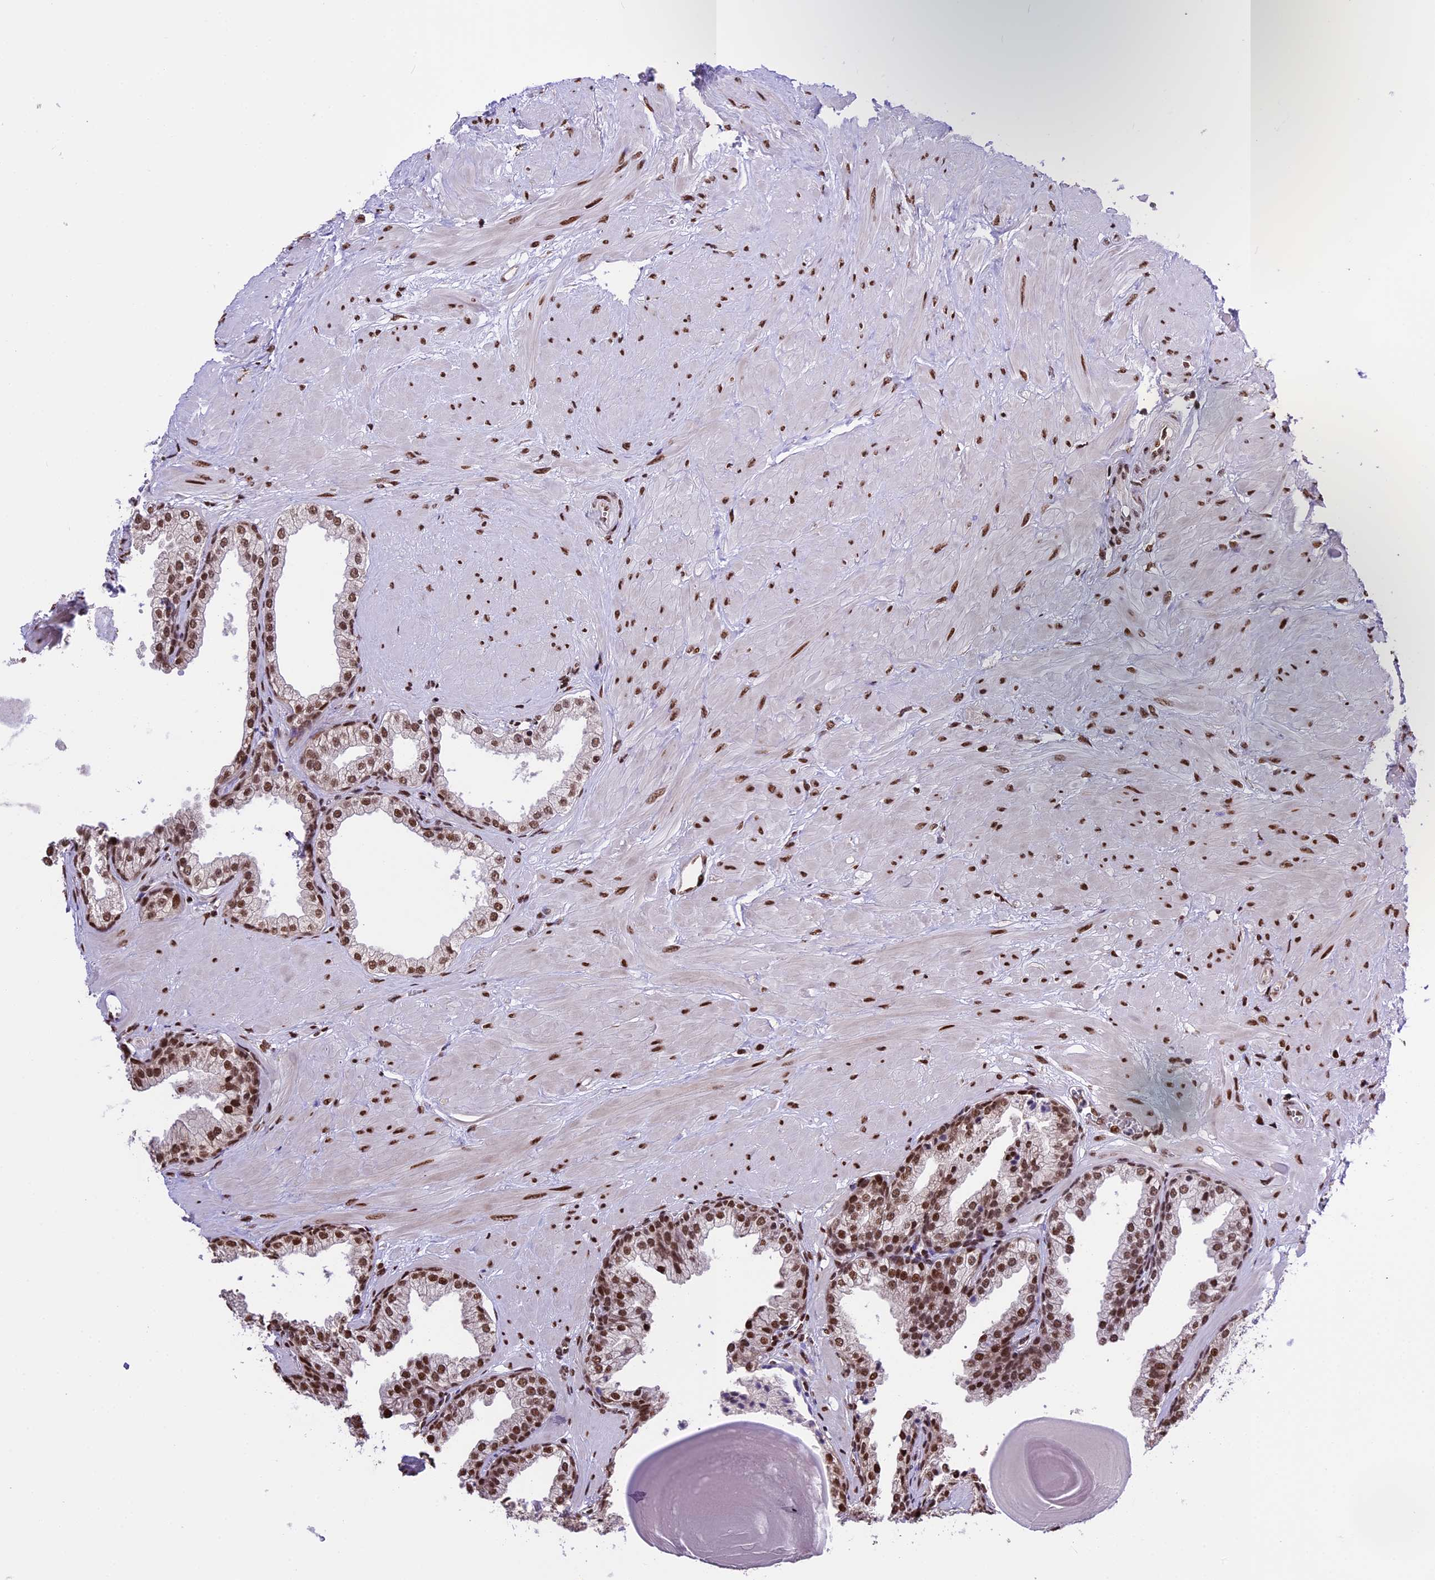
{"staining": {"intensity": "moderate", "quantity": ">75%", "location": "nuclear"}, "tissue": "prostate", "cell_type": "Glandular cells", "image_type": "normal", "snomed": [{"axis": "morphology", "description": "Normal tissue, NOS"}, {"axis": "topography", "description": "Prostate"}], "caption": "This micrograph demonstrates IHC staining of unremarkable prostate, with medium moderate nuclear staining in about >75% of glandular cells.", "gene": "POLR3E", "patient": {"sex": "male", "age": 48}}